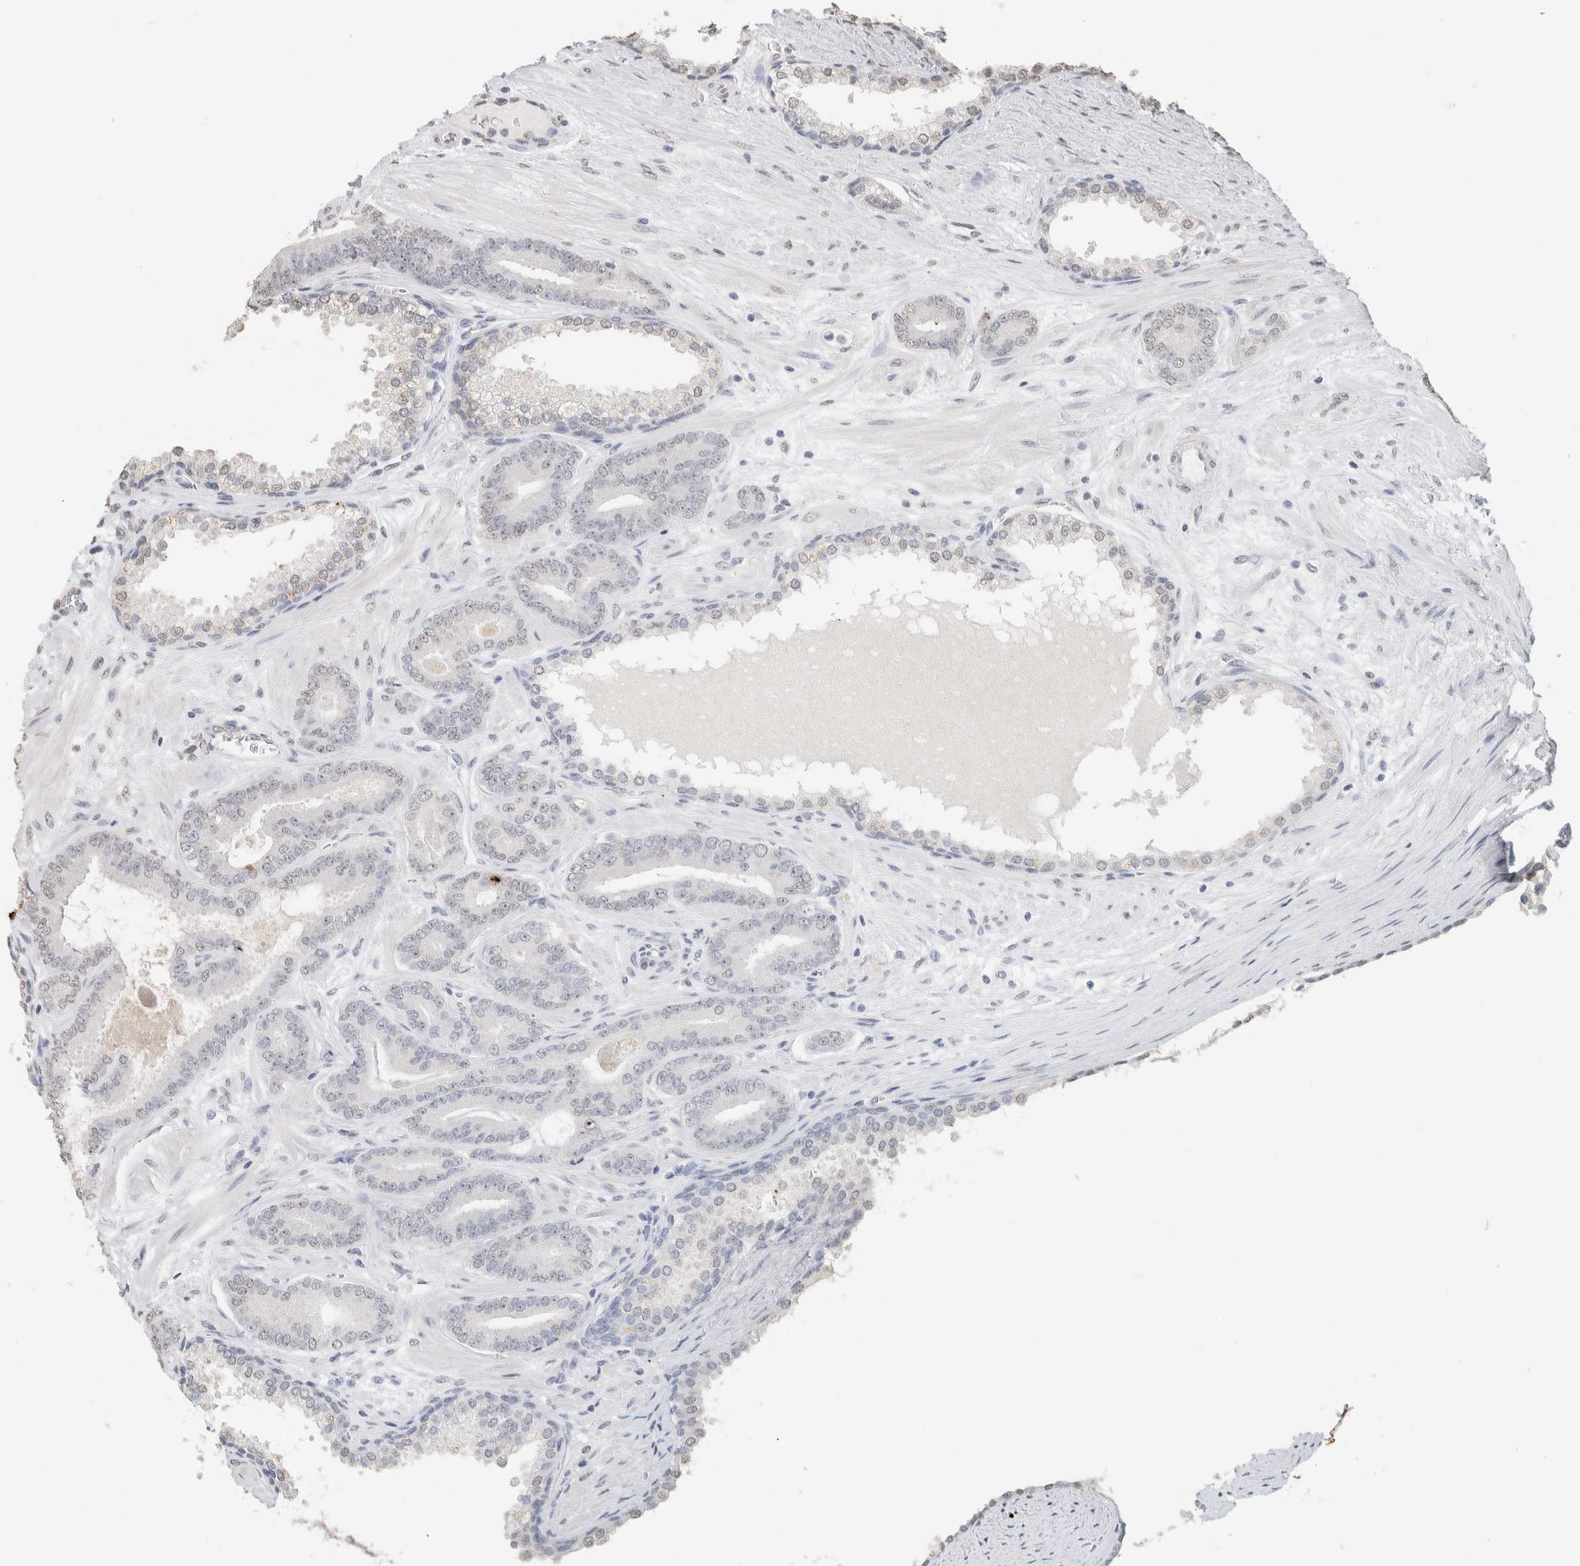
{"staining": {"intensity": "negative", "quantity": "none", "location": "none"}, "tissue": "prostate cancer", "cell_type": "Tumor cells", "image_type": "cancer", "snomed": [{"axis": "morphology", "description": "Adenocarcinoma, Low grade"}, {"axis": "topography", "description": "Prostate"}], "caption": "The photomicrograph exhibits no significant staining in tumor cells of prostate cancer.", "gene": "CD80", "patient": {"sex": "male", "age": 62}}